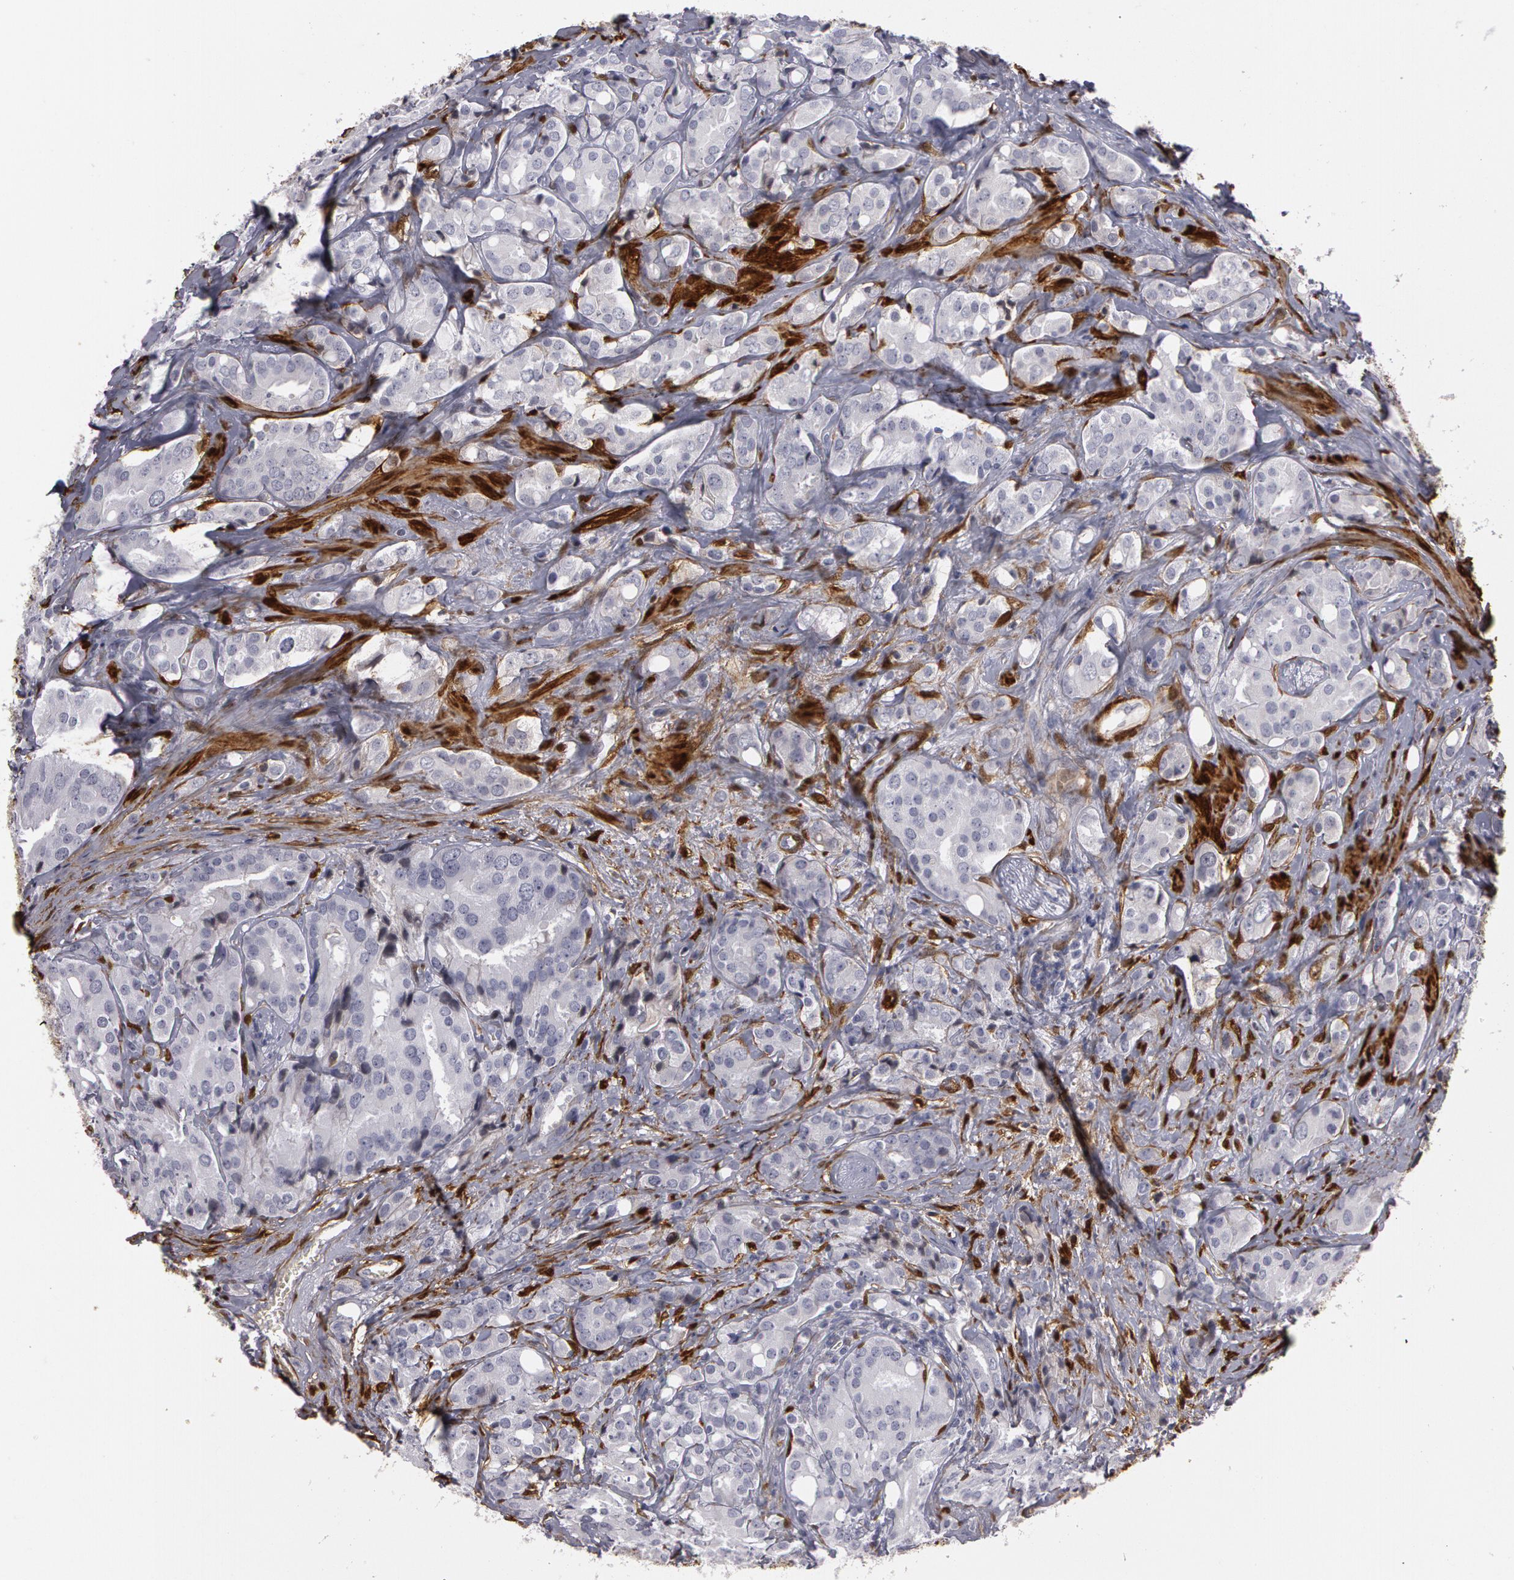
{"staining": {"intensity": "negative", "quantity": "none", "location": "none"}, "tissue": "prostate cancer", "cell_type": "Tumor cells", "image_type": "cancer", "snomed": [{"axis": "morphology", "description": "Adenocarcinoma, High grade"}, {"axis": "topography", "description": "Prostate"}], "caption": "Prostate cancer was stained to show a protein in brown. There is no significant staining in tumor cells.", "gene": "TAGLN", "patient": {"sex": "male", "age": 68}}